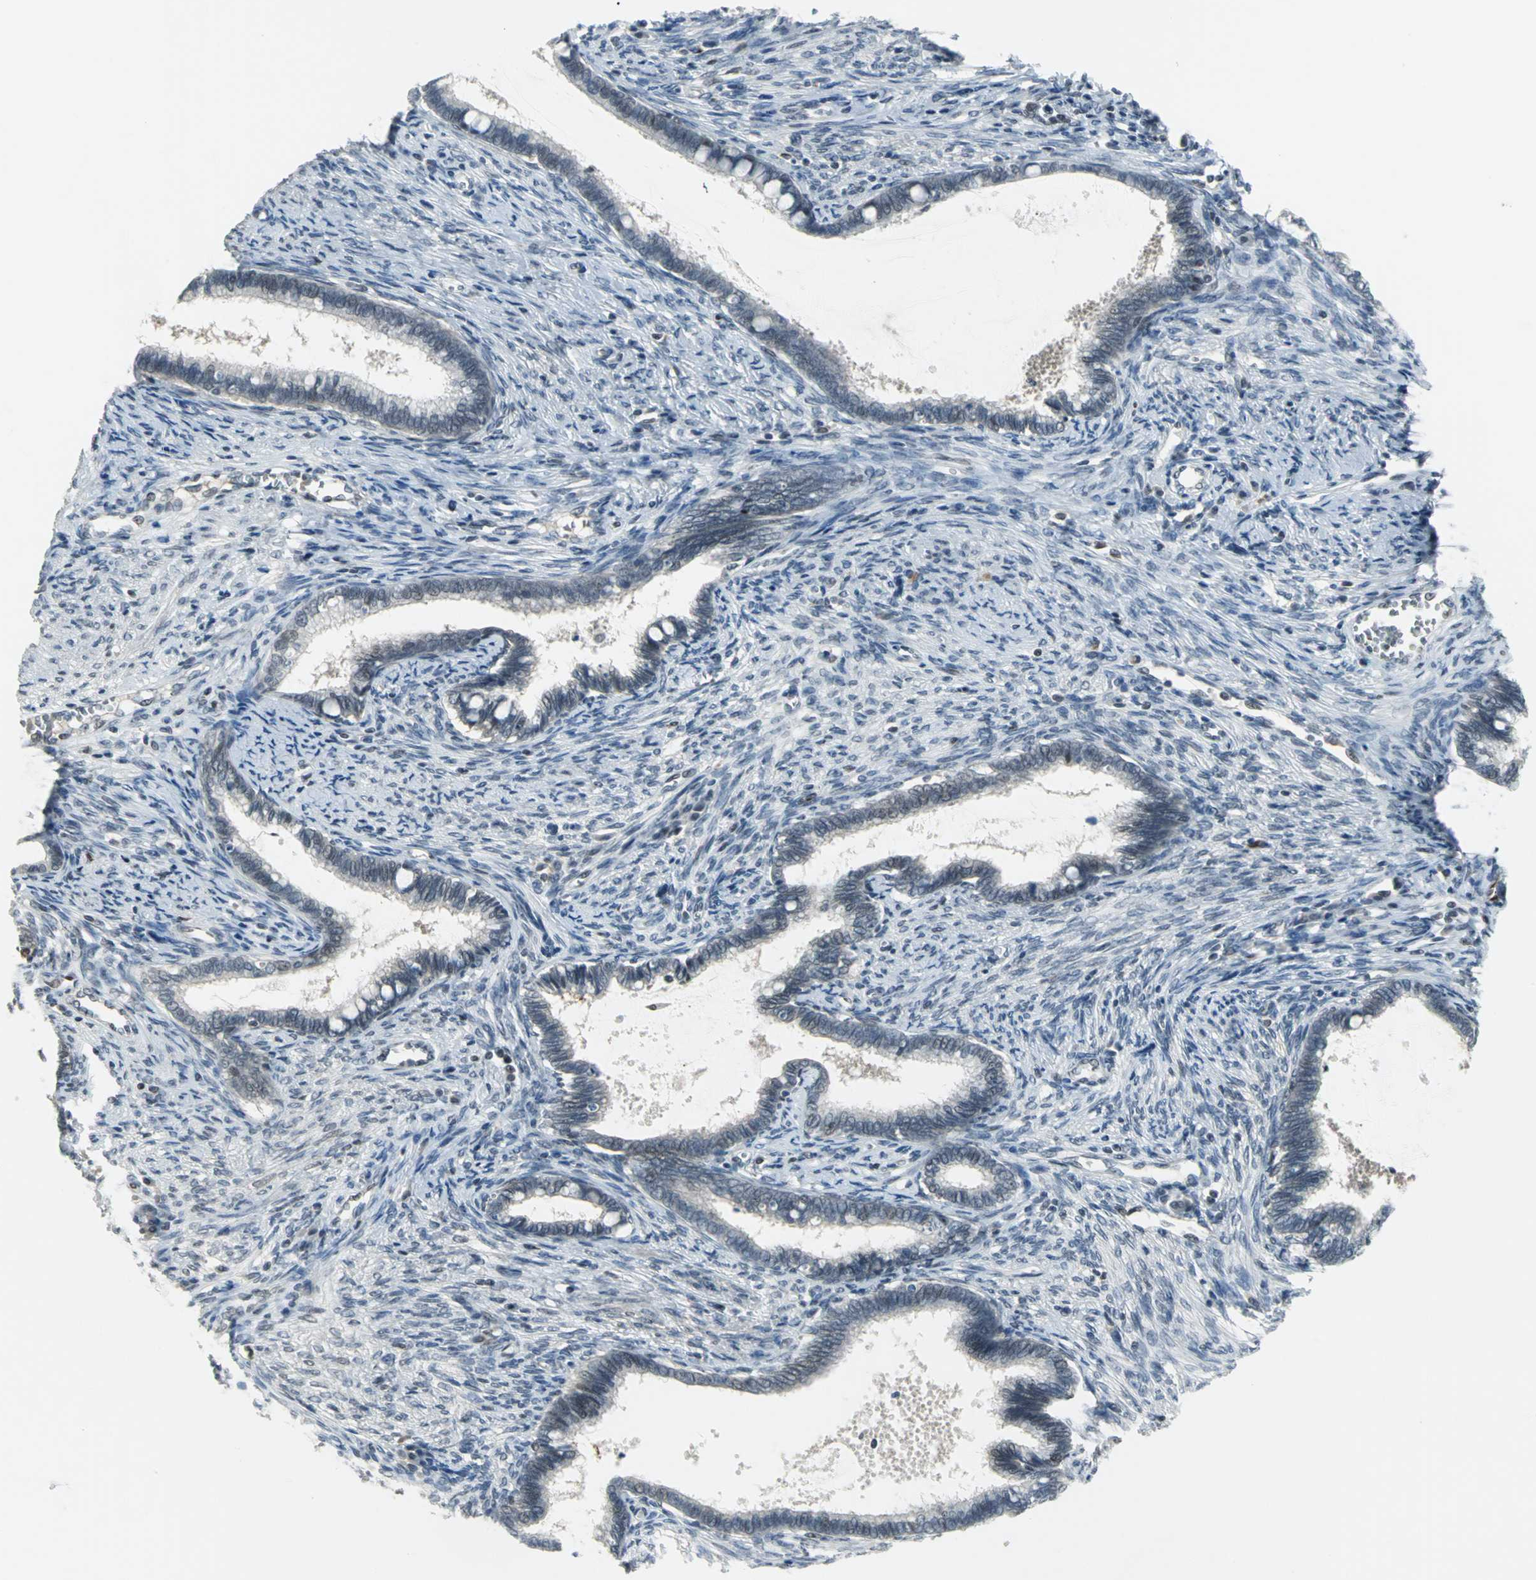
{"staining": {"intensity": "weak", "quantity": "<25%", "location": "nuclear"}, "tissue": "cervical cancer", "cell_type": "Tumor cells", "image_type": "cancer", "snomed": [{"axis": "morphology", "description": "Adenocarcinoma, NOS"}, {"axis": "topography", "description": "Cervix"}], "caption": "This is an immunohistochemistry (IHC) photomicrograph of cervical adenocarcinoma. There is no staining in tumor cells.", "gene": "GLI3", "patient": {"sex": "female", "age": 44}}